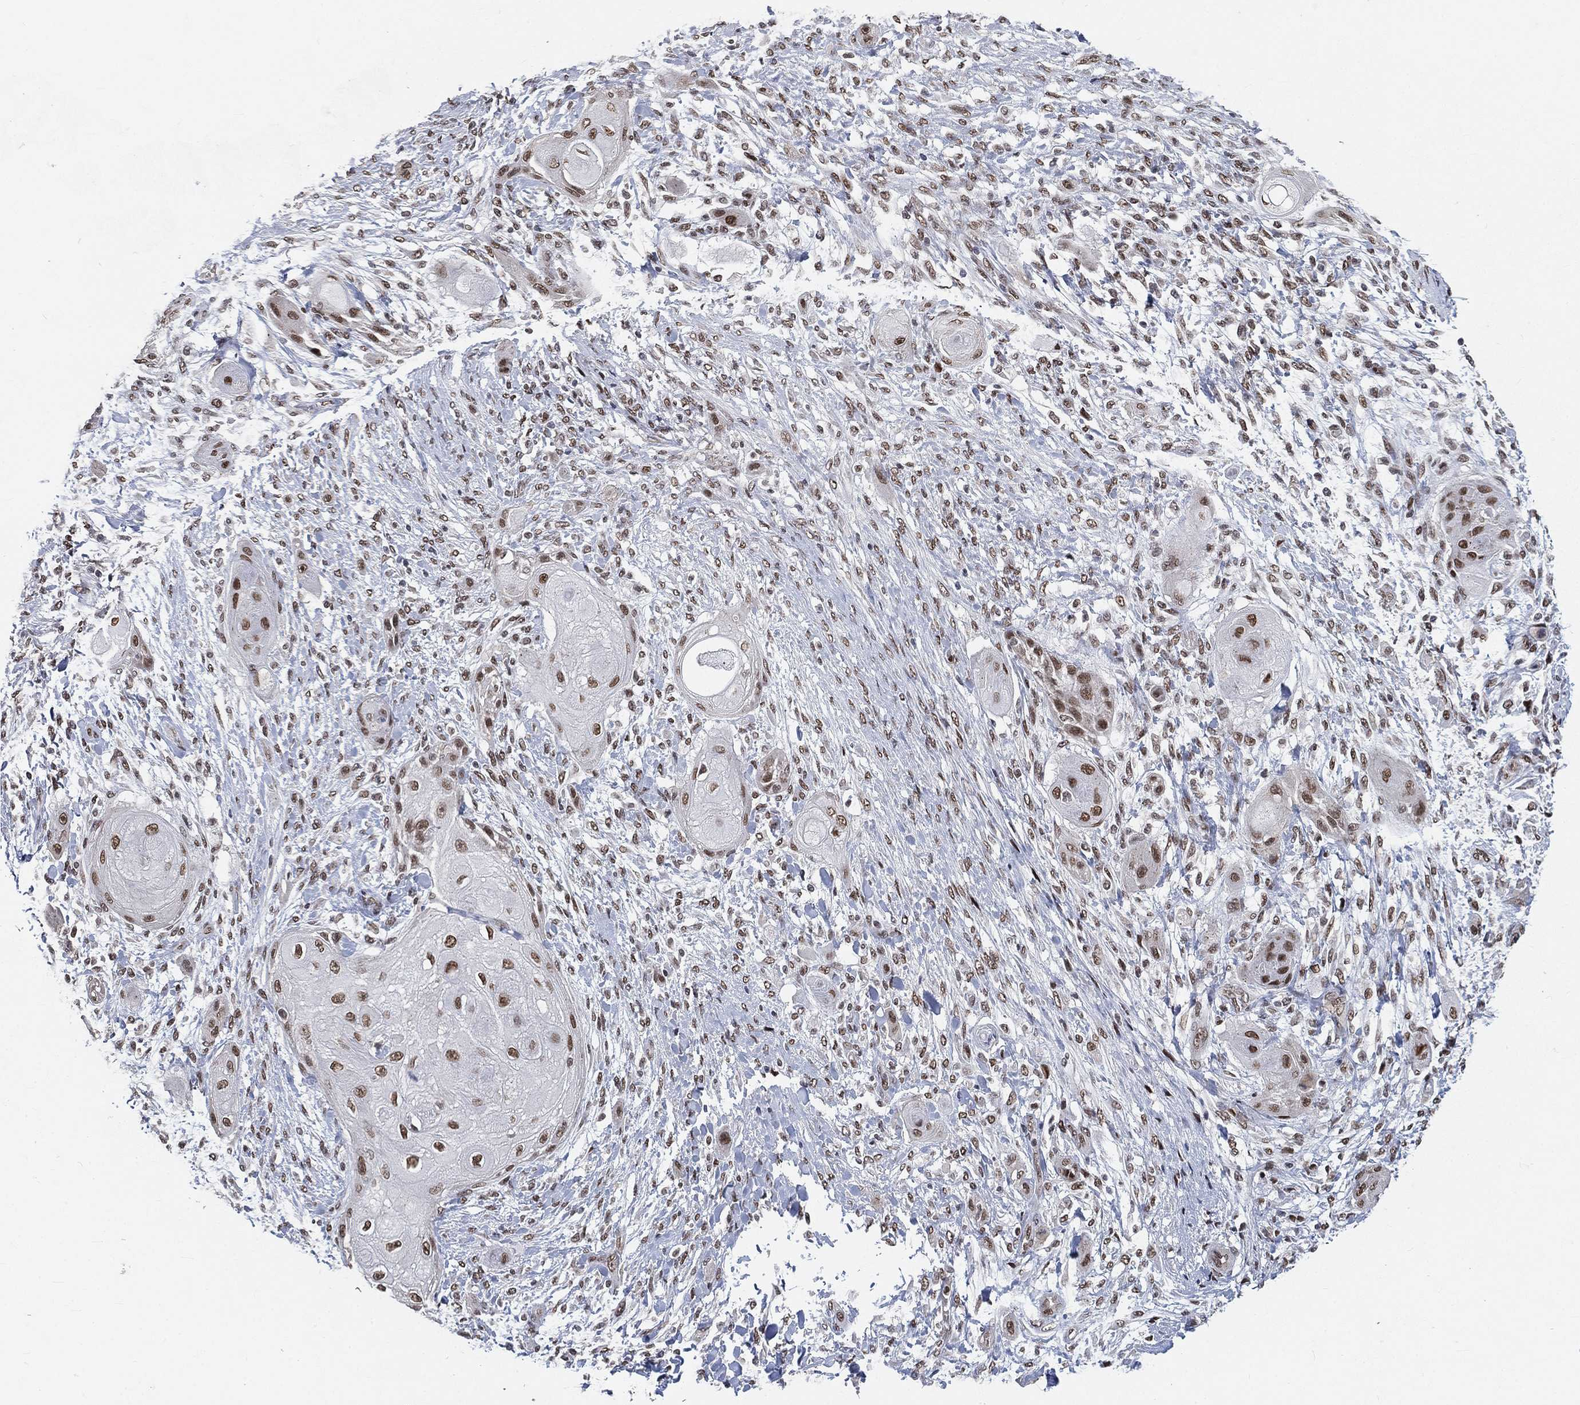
{"staining": {"intensity": "moderate", "quantity": ">75%", "location": "nuclear"}, "tissue": "skin cancer", "cell_type": "Tumor cells", "image_type": "cancer", "snomed": [{"axis": "morphology", "description": "Squamous cell carcinoma, NOS"}, {"axis": "topography", "description": "Skin"}], "caption": "Immunohistochemistry (IHC) histopathology image of neoplastic tissue: human skin cancer (squamous cell carcinoma) stained using immunohistochemistry shows medium levels of moderate protein expression localized specifically in the nuclear of tumor cells, appearing as a nuclear brown color.", "gene": "YLPM1", "patient": {"sex": "male", "age": 62}}